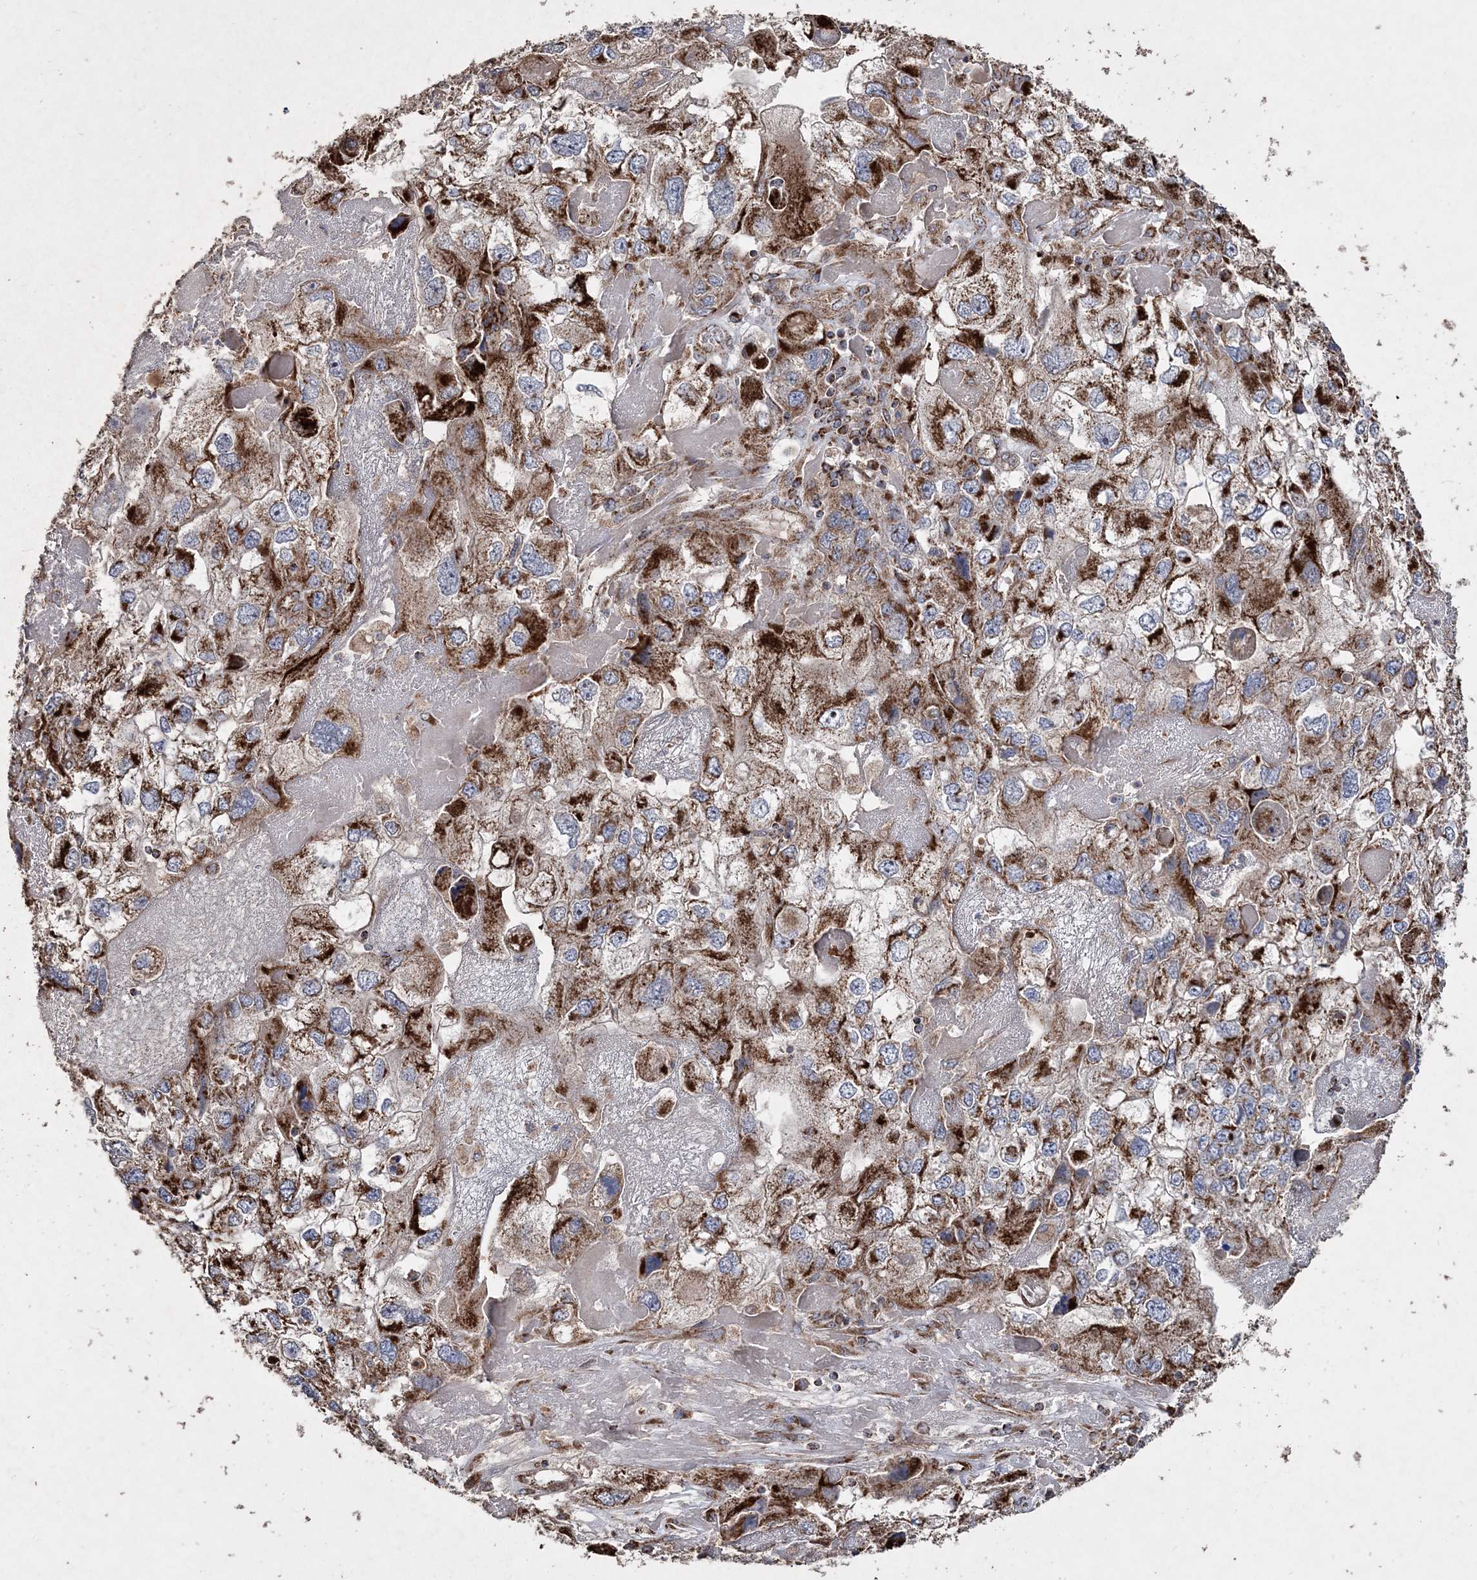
{"staining": {"intensity": "strong", "quantity": ">75%", "location": "cytoplasmic/membranous"}, "tissue": "endometrial cancer", "cell_type": "Tumor cells", "image_type": "cancer", "snomed": [{"axis": "morphology", "description": "Adenocarcinoma, NOS"}, {"axis": "topography", "description": "Endometrium"}], "caption": "A high amount of strong cytoplasmic/membranous positivity is seen in approximately >75% of tumor cells in endometrial adenocarcinoma tissue.", "gene": "POC5", "patient": {"sex": "female", "age": 49}}